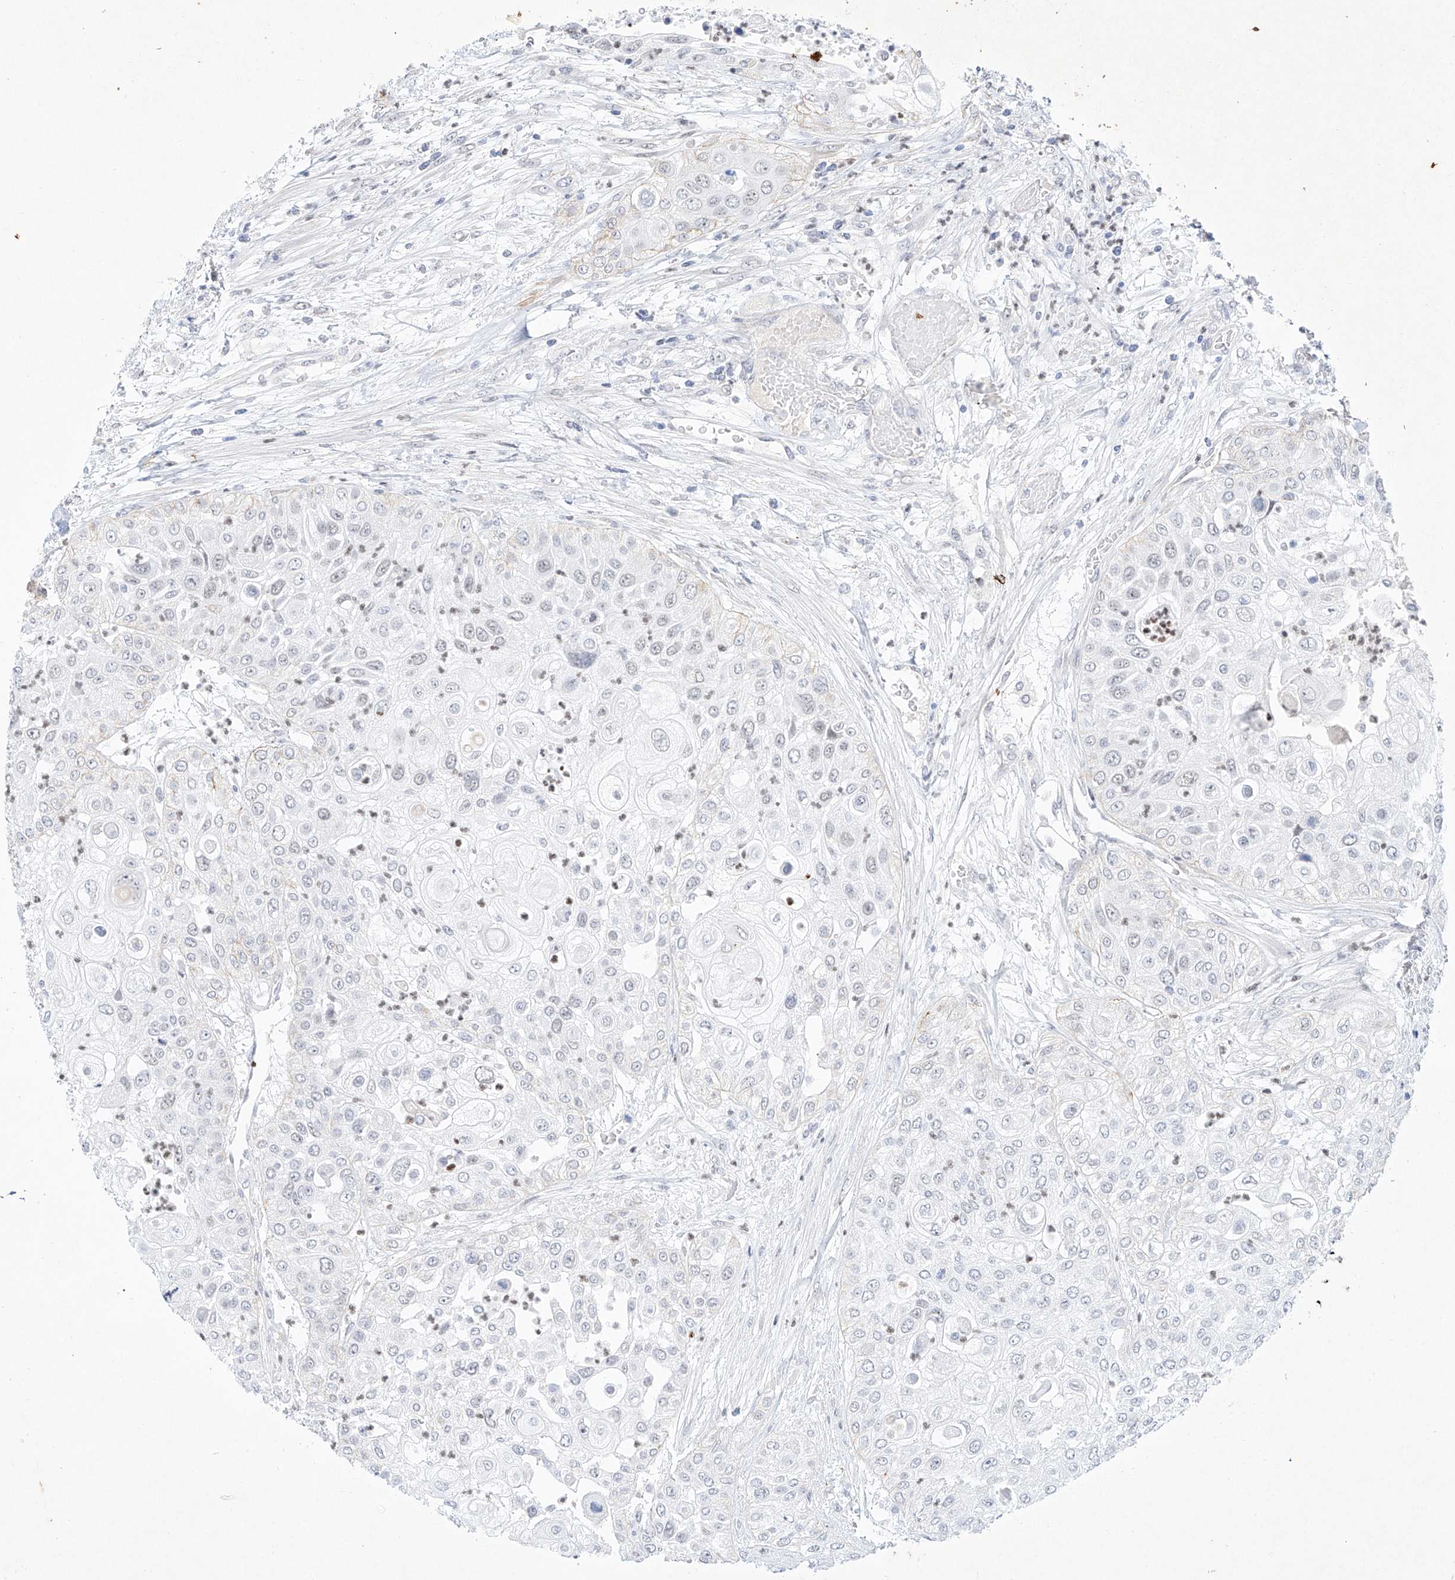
{"staining": {"intensity": "negative", "quantity": "none", "location": "none"}, "tissue": "urothelial cancer", "cell_type": "Tumor cells", "image_type": "cancer", "snomed": [{"axis": "morphology", "description": "Urothelial carcinoma, High grade"}, {"axis": "topography", "description": "Urinary bladder"}], "caption": "Immunohistochemistry histopathology image of neoplastic tissue: urothelial carcinoma (high-grade) stained with DAB (3,3'-diaminobenzidine) displays no significant protein staining in tumor cells.", "gene": "REEP2", "patient": {"sex": "female", "age": 79}}